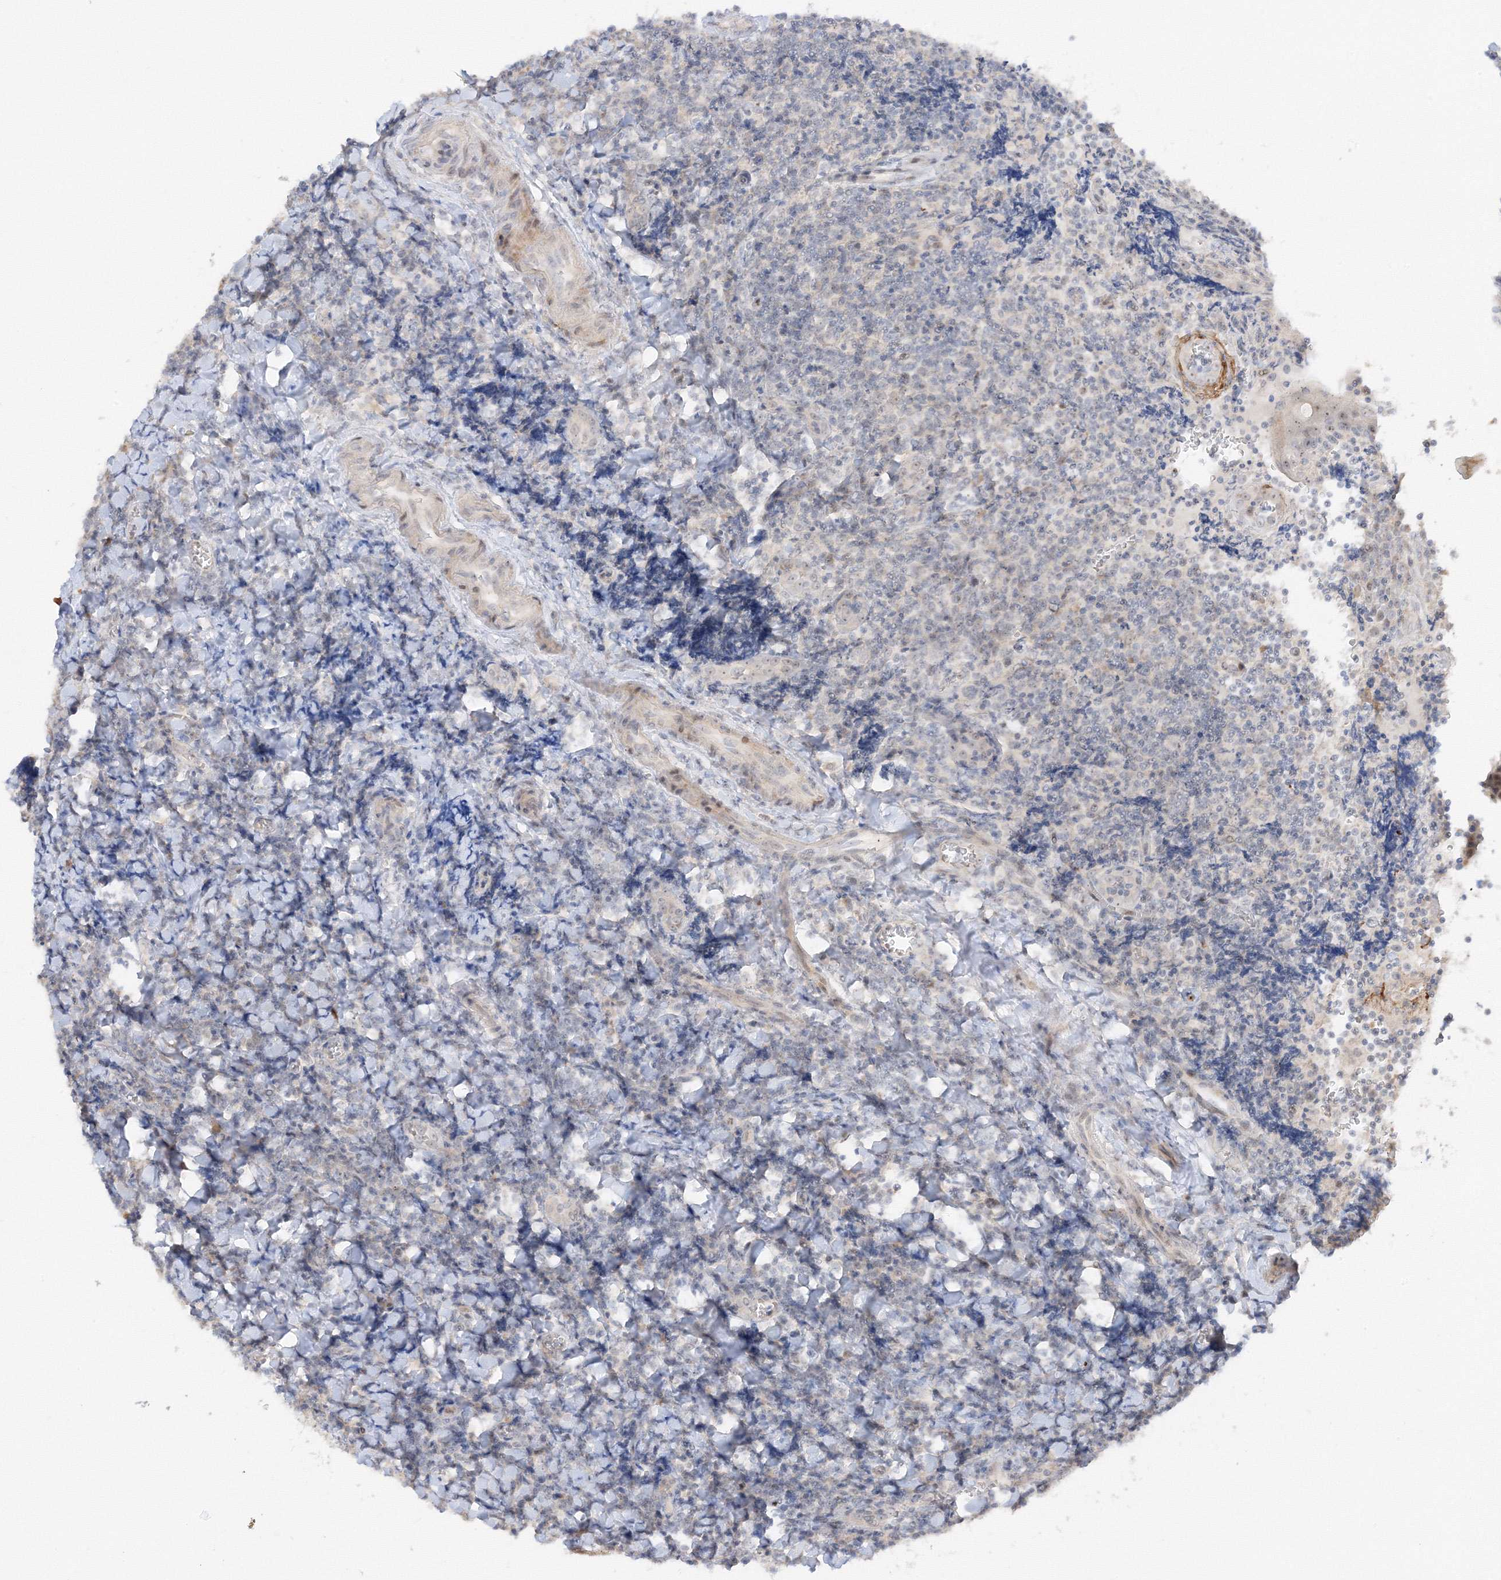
{"staining": {"intensity": "negative", "quantity": "none", "location": "none"}, "tissue": "tonsil", "cell_type": "Germinal center cells", "image_type": "normal", "snomed": [{"axis": "morphology", "description": "Normal tissue, NOS"}, {"axis": "topography", "description": "Tonsil"}], "caption": "Immunohistochemical staining of benign human tonsil displays no significant positivity in germinal center cells. Nuclei are stained in blue.", "gene": "ETAA1", "patient": {"sex": "male", "age": 27}}